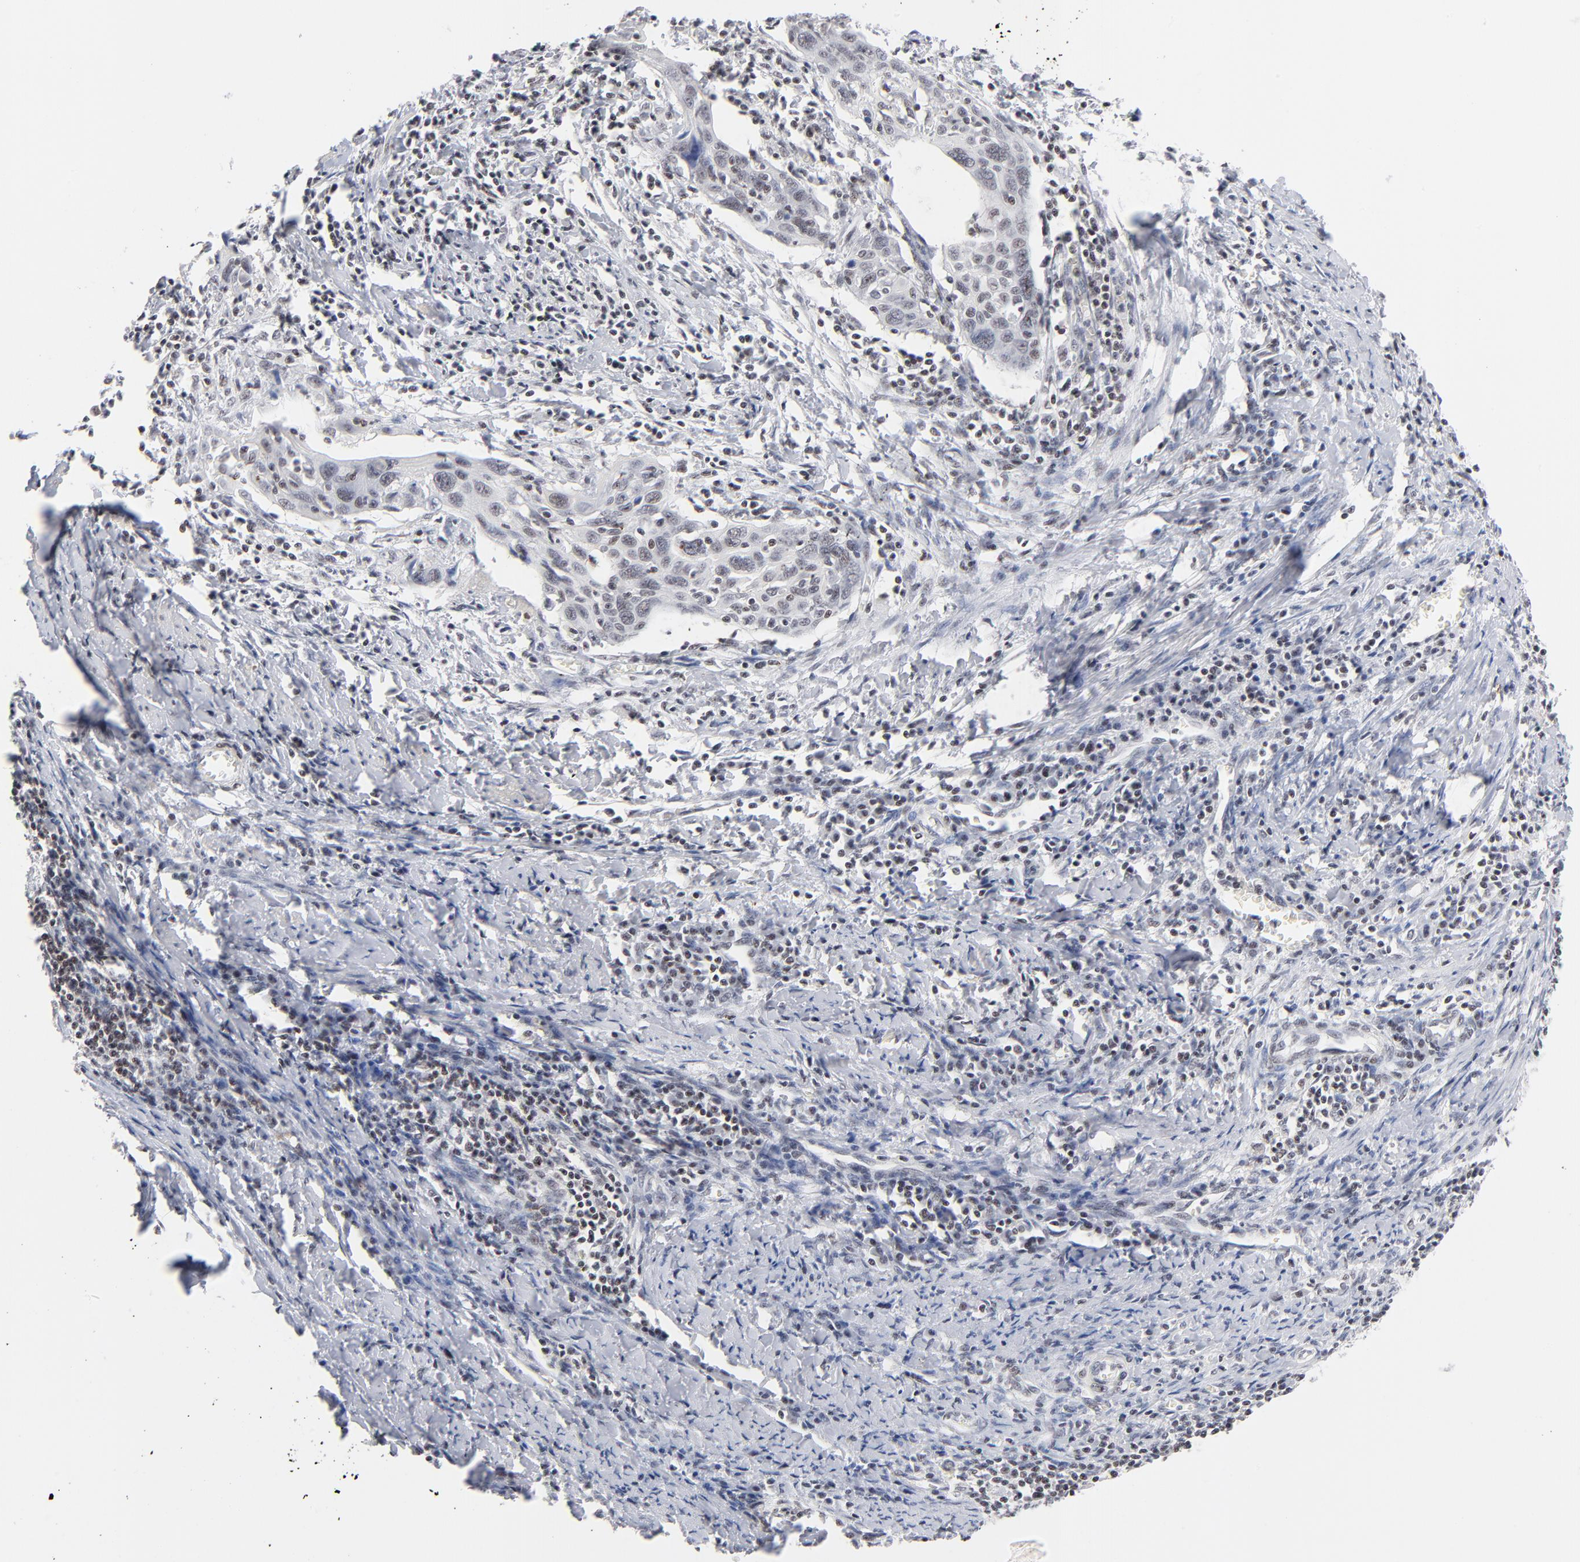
{"staining": {"intensity": "negative", "quantity": "none", "location": "none"}, "tissue": "cervical cancer", "cell_type": "Tumor cells", "image_type": "cancer", "snomed": [{"axis": "morphology", "description": "Squamous cell carcinoma, NOS"}, {"axis": "topography", "description": "Cervix"}], "caption": "Tumor cells show no significant expression in cervical squamous cell carcinoma.", "gene": "ZNF143", "patient": {"sex": "female", "age": 54}}